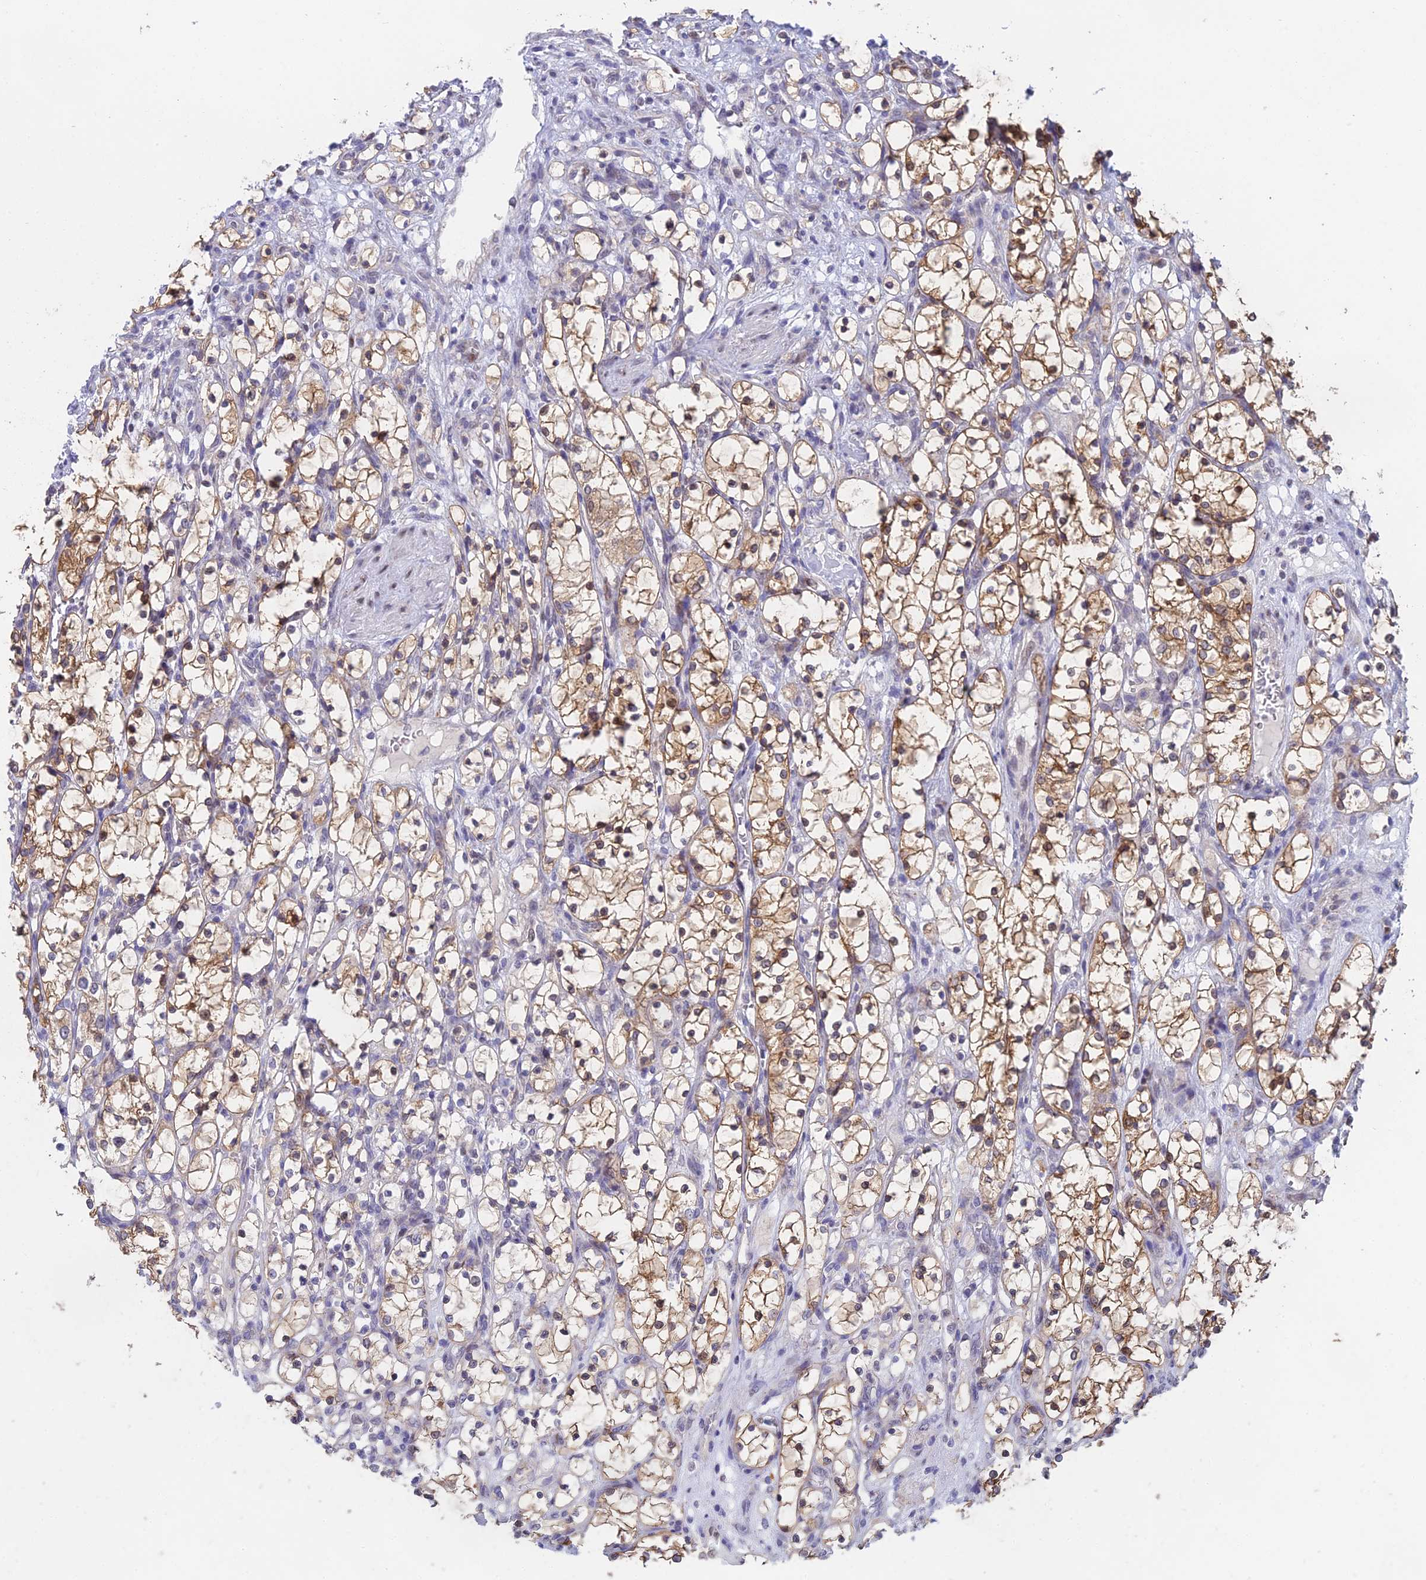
{"staining": {"intensity": "moderate", "quantity": "25%-75%", "location": "cytoplasmic/membranous,nuclear"}, "tissue": "renal cancer", "cell_type": "Tumor cells", "image_type": "cancer", "snomed": [{"axis": "morphology", "description": "Adenocarcinoma, NOS"}, {"axis": "topography", "description": "Kidney"}], "caption": "Immunohistochemical staining of renal adenocarcinoma reveals moderate cytoplasmic/membranous and nuclear protein expression in approximately 25%-75% of tumor cells.", "gene": "MRPL17", "patient": {"sex": "female", "age": 69}}